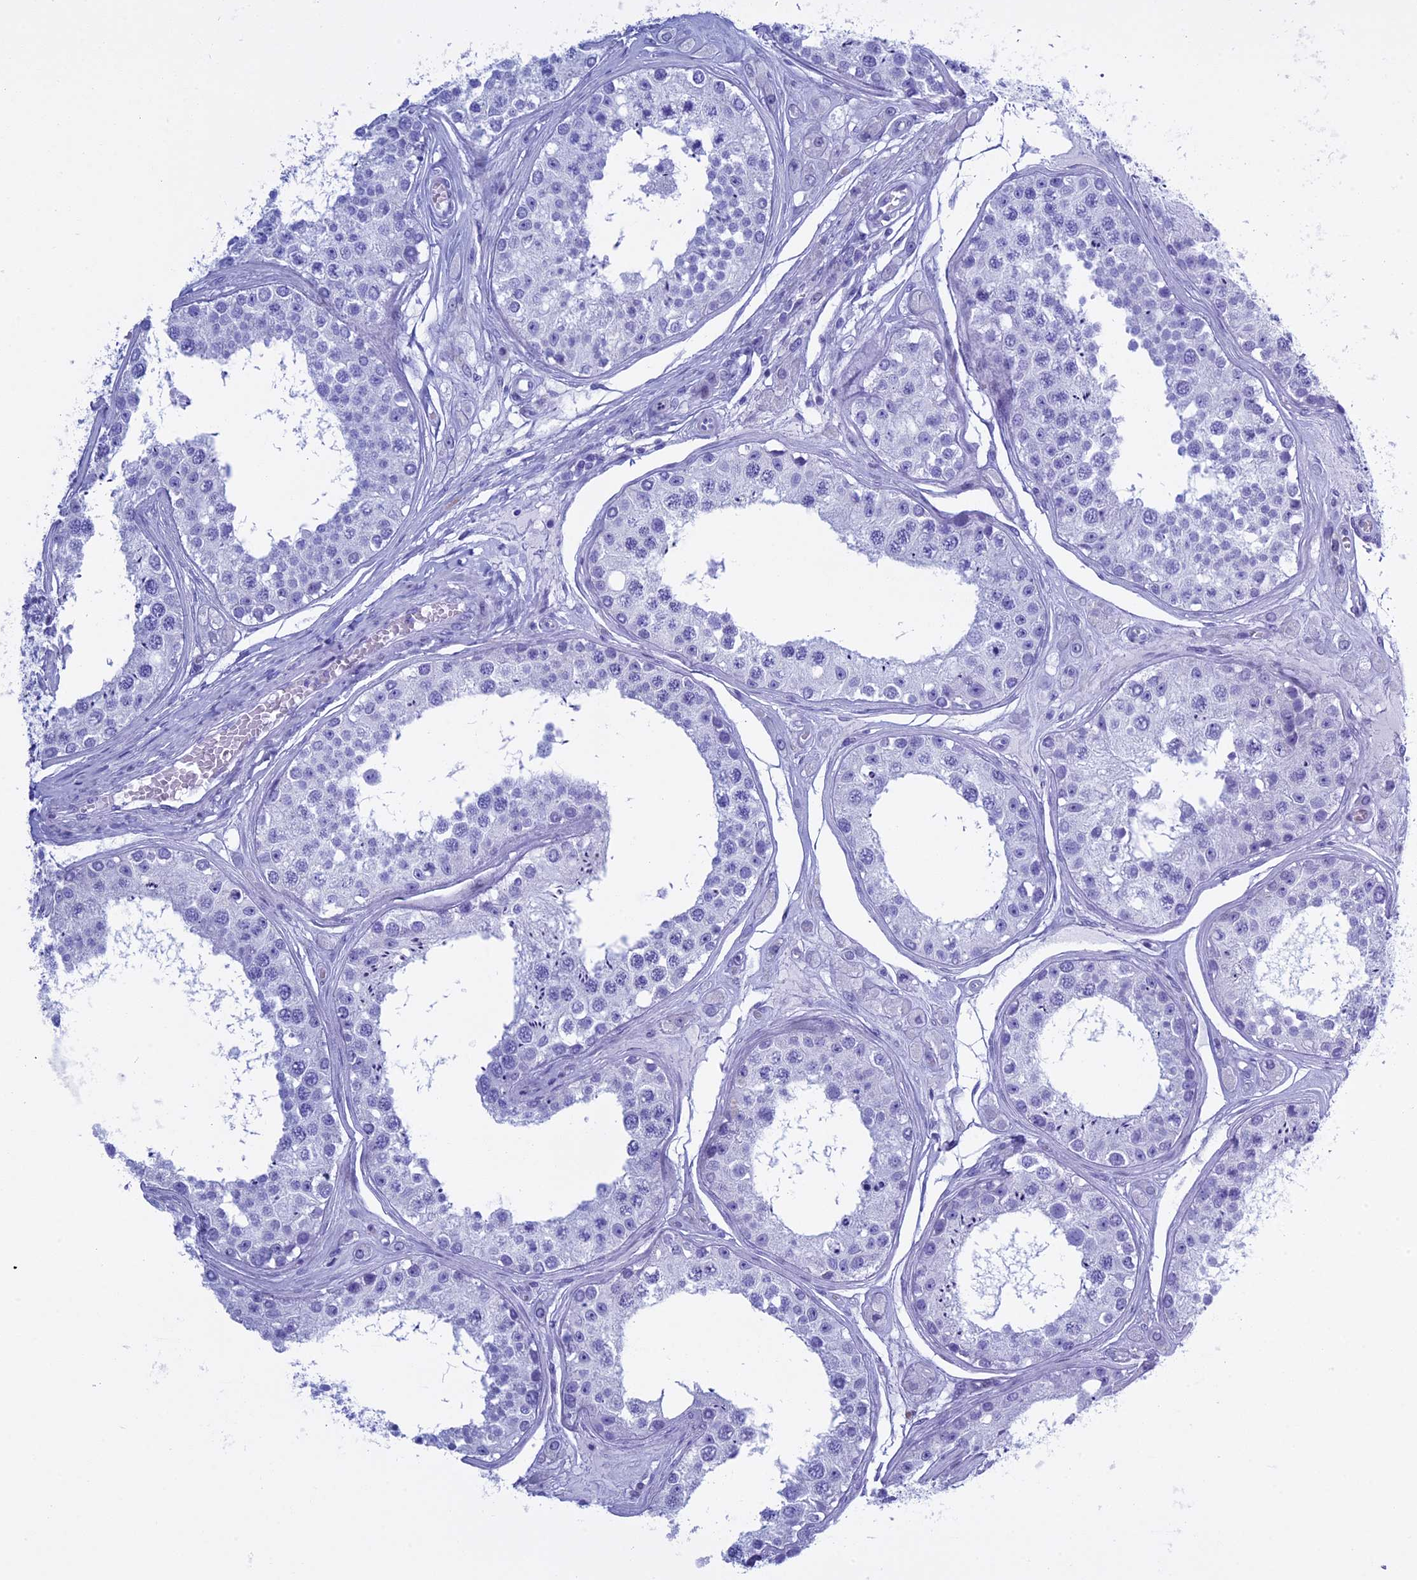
{"staining": {"intensity": "negative", "quantity": "none", "location": "none"}, "tissue": "testis", "cell_type": "Cells in seminiferous ducts", "image_type": "normal", "snomed": [{"axis": "morphology", "description": "Normal tissue, NOS"}, {"axis": "topography", "description": "Testis"}], "caption": "Immunohistochemistry (IHC) image of benign testis stained for a protein (brown), which displays no expression in cells in seminiferous ducts.", "gene": "KCTD21", "patient": {"sex": "male", "age": 25}}